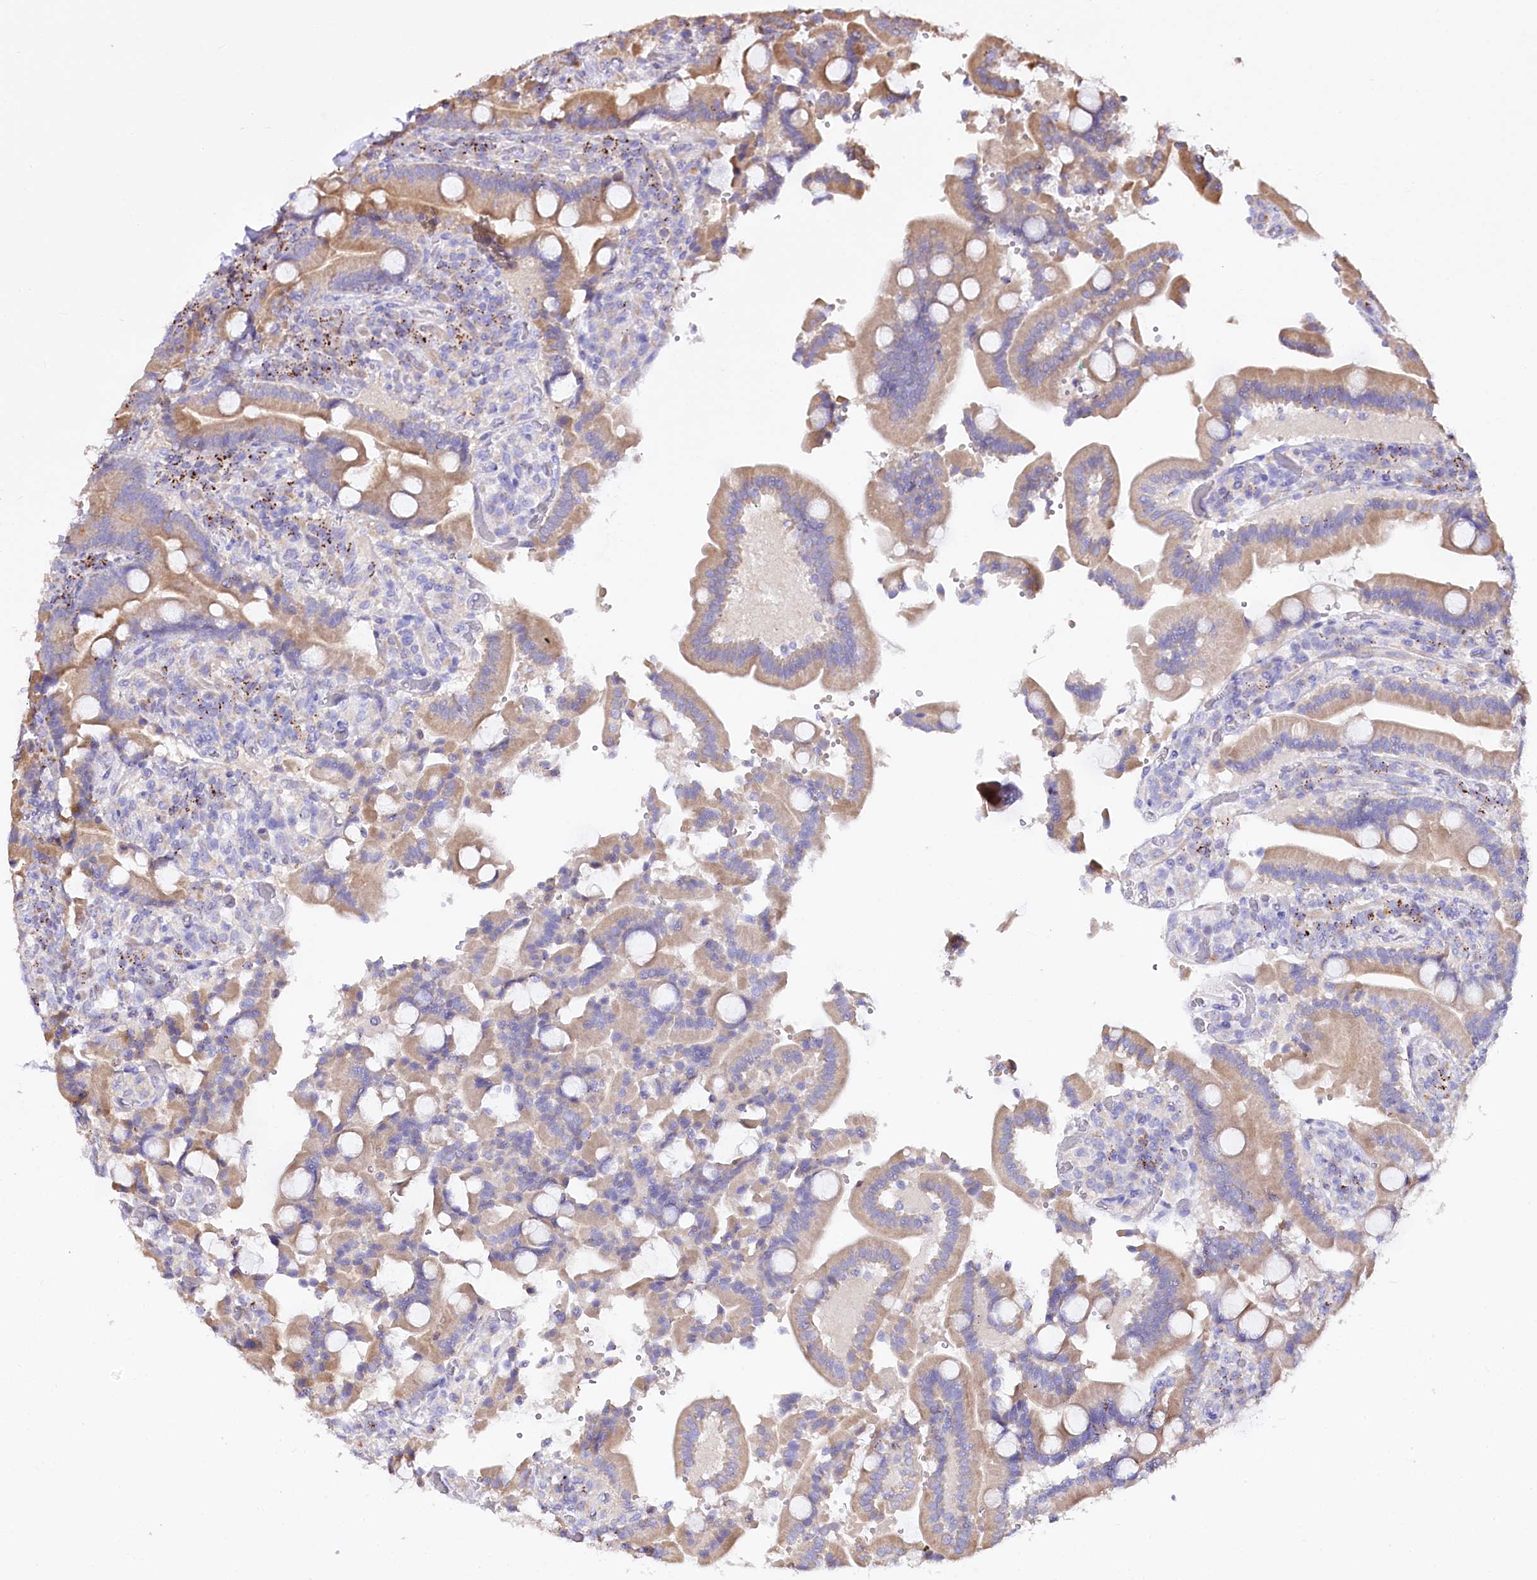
{"staining": {"intensity": "moderate", "quantity": ">75%", "location": "cytoplasmic/membranous"}, "tissue": "duodenum", "cell_type": "Glandular cells", "image_type": "normal", "snomed": [{"axis": "morphology", "description": "Normal tissue, NOS"}, {"axis": "topography", "description": "Duodenum"}], "caption": "Protein staining displays moderate cytoplasmic/membranous staining in about >75% of glandular cells in benign duodenum. (IHC, brightfield microscopy, high magnification).", "gene": "PTER", "patient": {"sex": "female", "age": 62}}